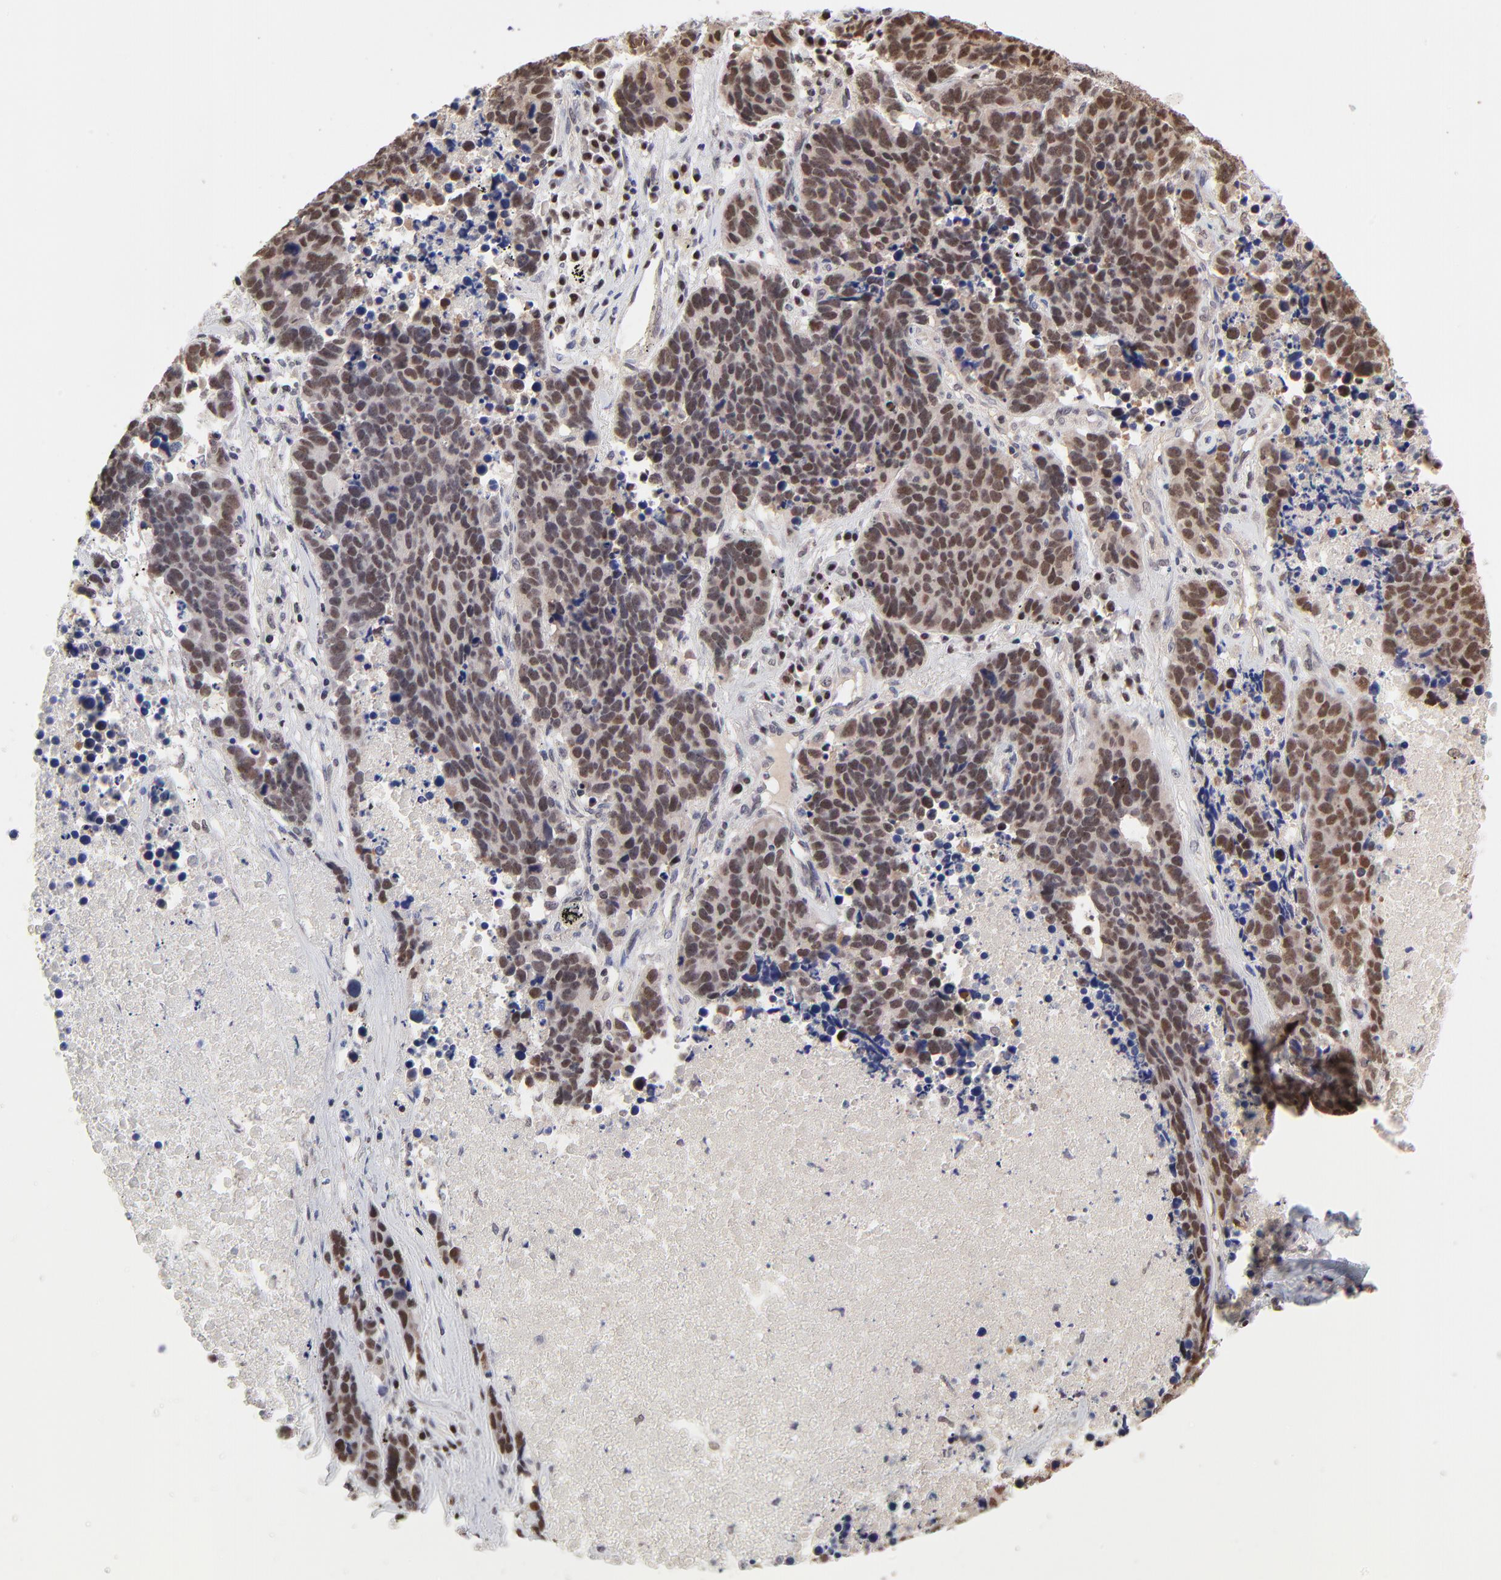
{"staining": {"intensity": "moderate", "quantity": ">75%", "location": "nuclear"}, "tissue": "lung cancer", "cell_type": "Tumor cells", "image_type": "cancer", "snomed": [{"axis": "morphology", "description": "Carcinoid, malignant, NOS"}, {"axis": "topography", "description": "Lung"}], "caption": "IHC photomicrograph of human carcinoid (malignant) (lung) stained for a protein (brown), which displays medium levels of moderate nuclear staining in about >75% of tumor cells.", "gene": "DSN1", "patient": {"sex": "male", "age": 60}}